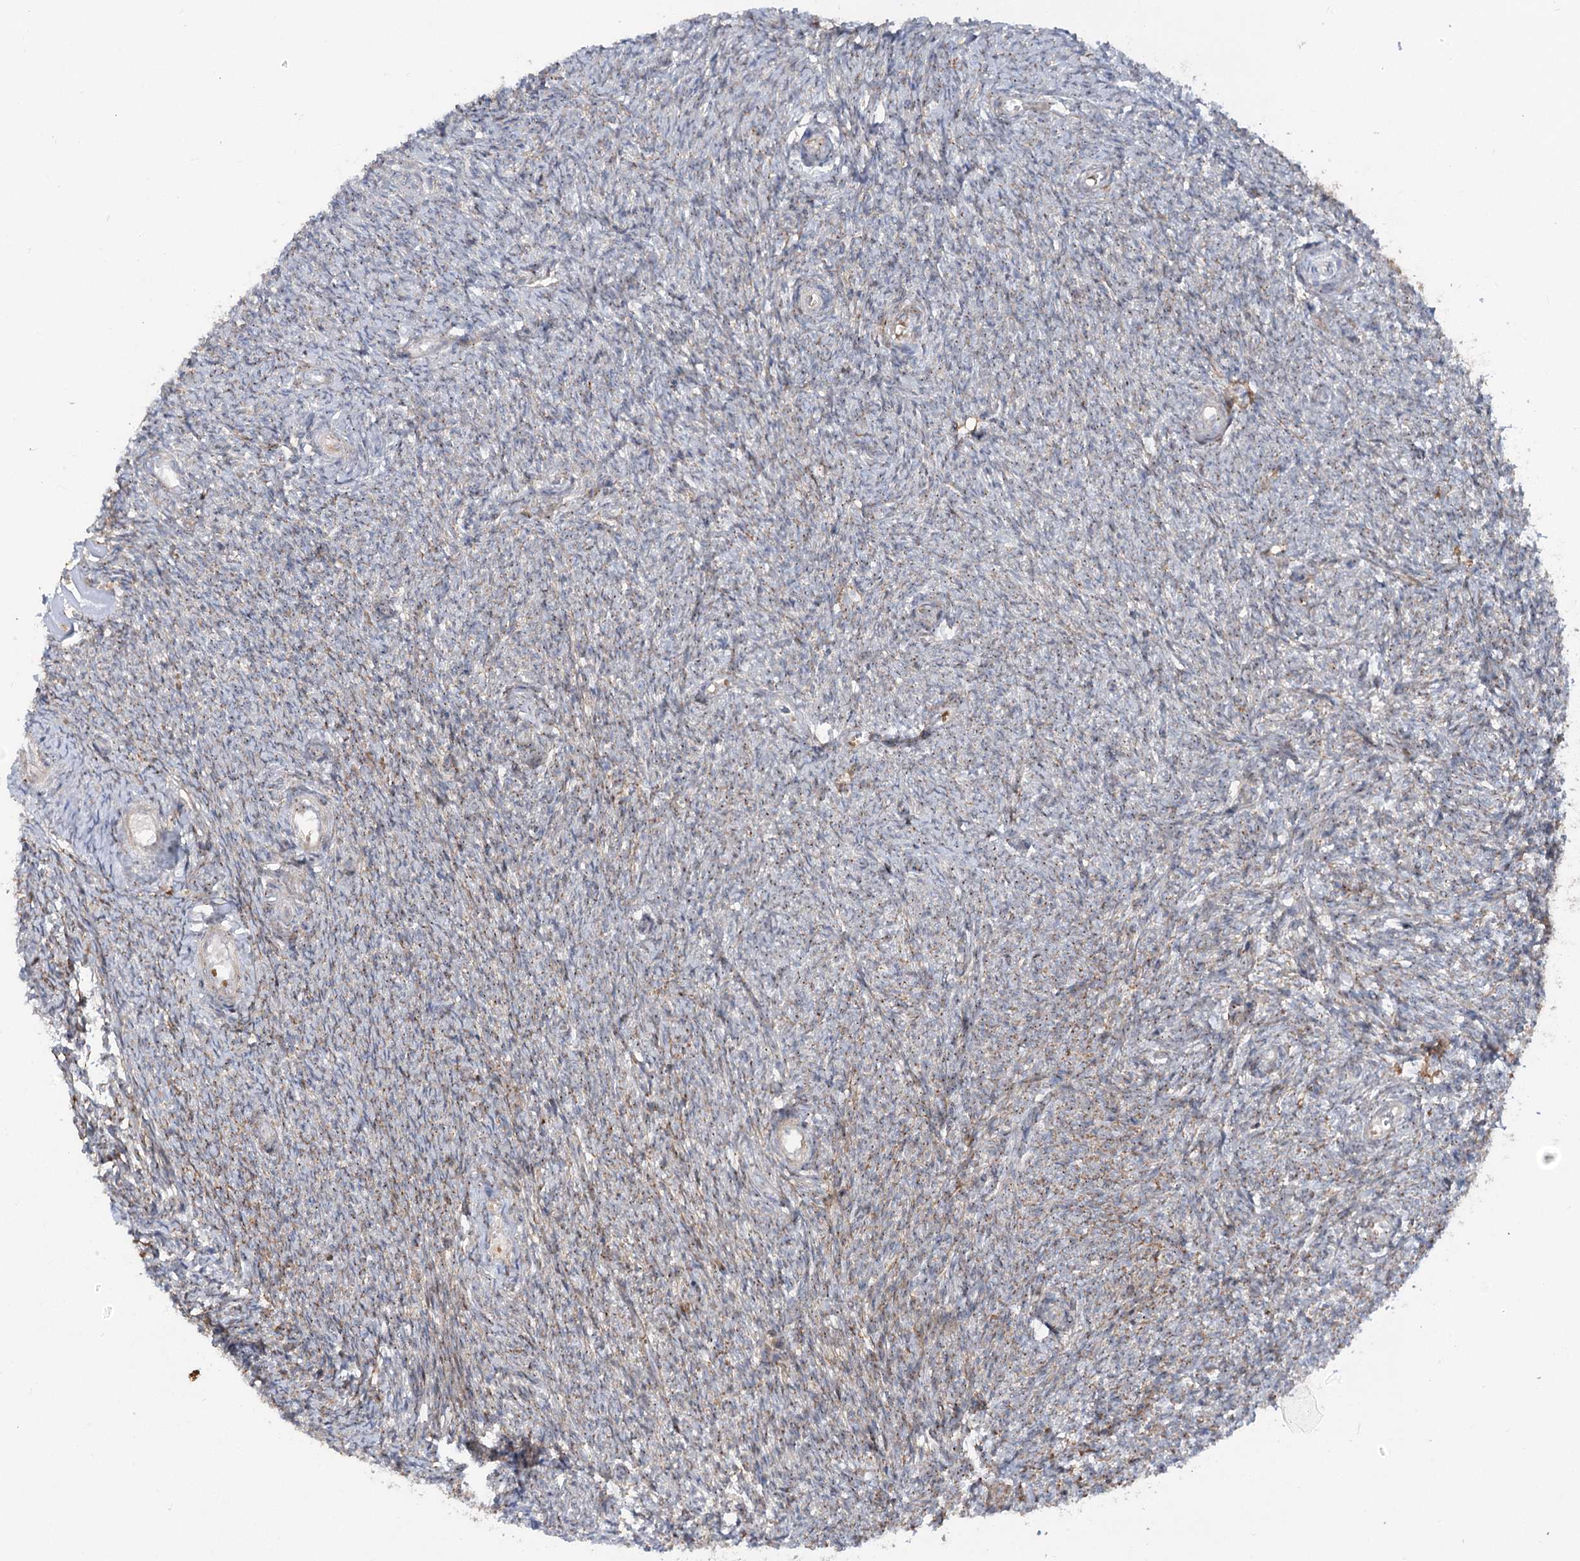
{"staining": {"intensity": "negative", "quantity": "none", "location": "none"}, "tissue": "ovary", "cell_type": "Ovarian stroma cells", "image_type": "normal", "snomed": [{"axis": "morphology", "description": "Normal tissue, NOS"}, {"axis": "topography", "description": "Ovary"}], "caption": "Histopathology image shows no significant protein expression in ovarian stroma cells of normal ovary. The staining was performed using DAB (3,3'-diaminobenzidine) to visualize the protein expression in brown, while the nuclei were stained in blue with hematoxylin (Magnification: 20x).", "gene": "FGF19", "patient": {"sex": "female", "age": 44}}